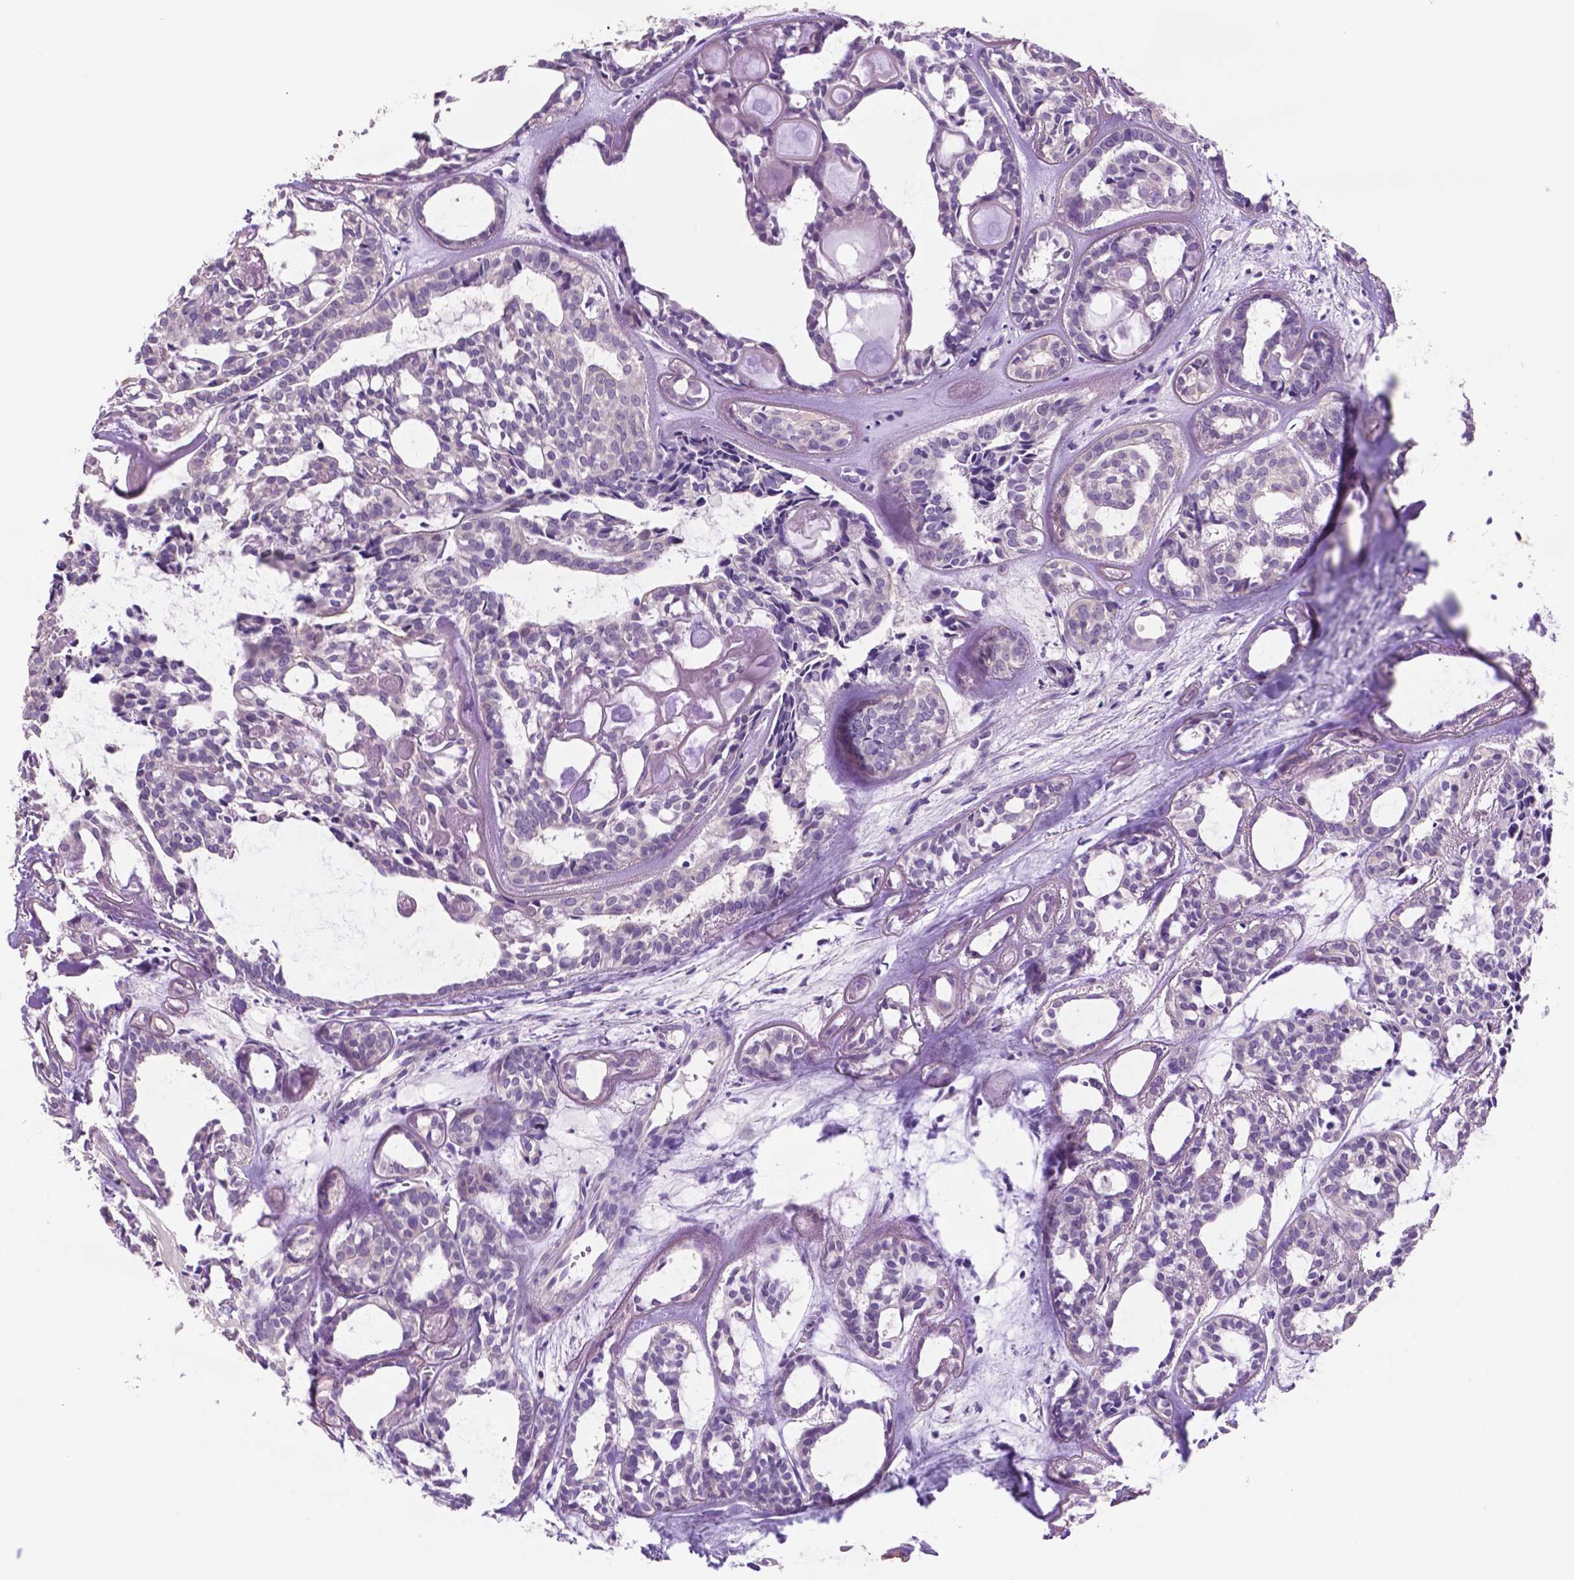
{"staining": {"intensity": "negative", "quantity": "none", "location": "none"}, "tissue": "head and neck cancer", "cell_type": "Tumor cells", "image_type": "cancer", "snomed": [{"axis": "morphology", "description": "Adenocarcinoma, NOS"}, {"axis": "topography", "description": "Head-Neck"}], "caption": "Immunohistochemical staining of human head and neck adenocarcinoma reveals no significant expression in tumor cells.", "gene": "PRPS2", "patient": {"sex": "female", "age": 62}}